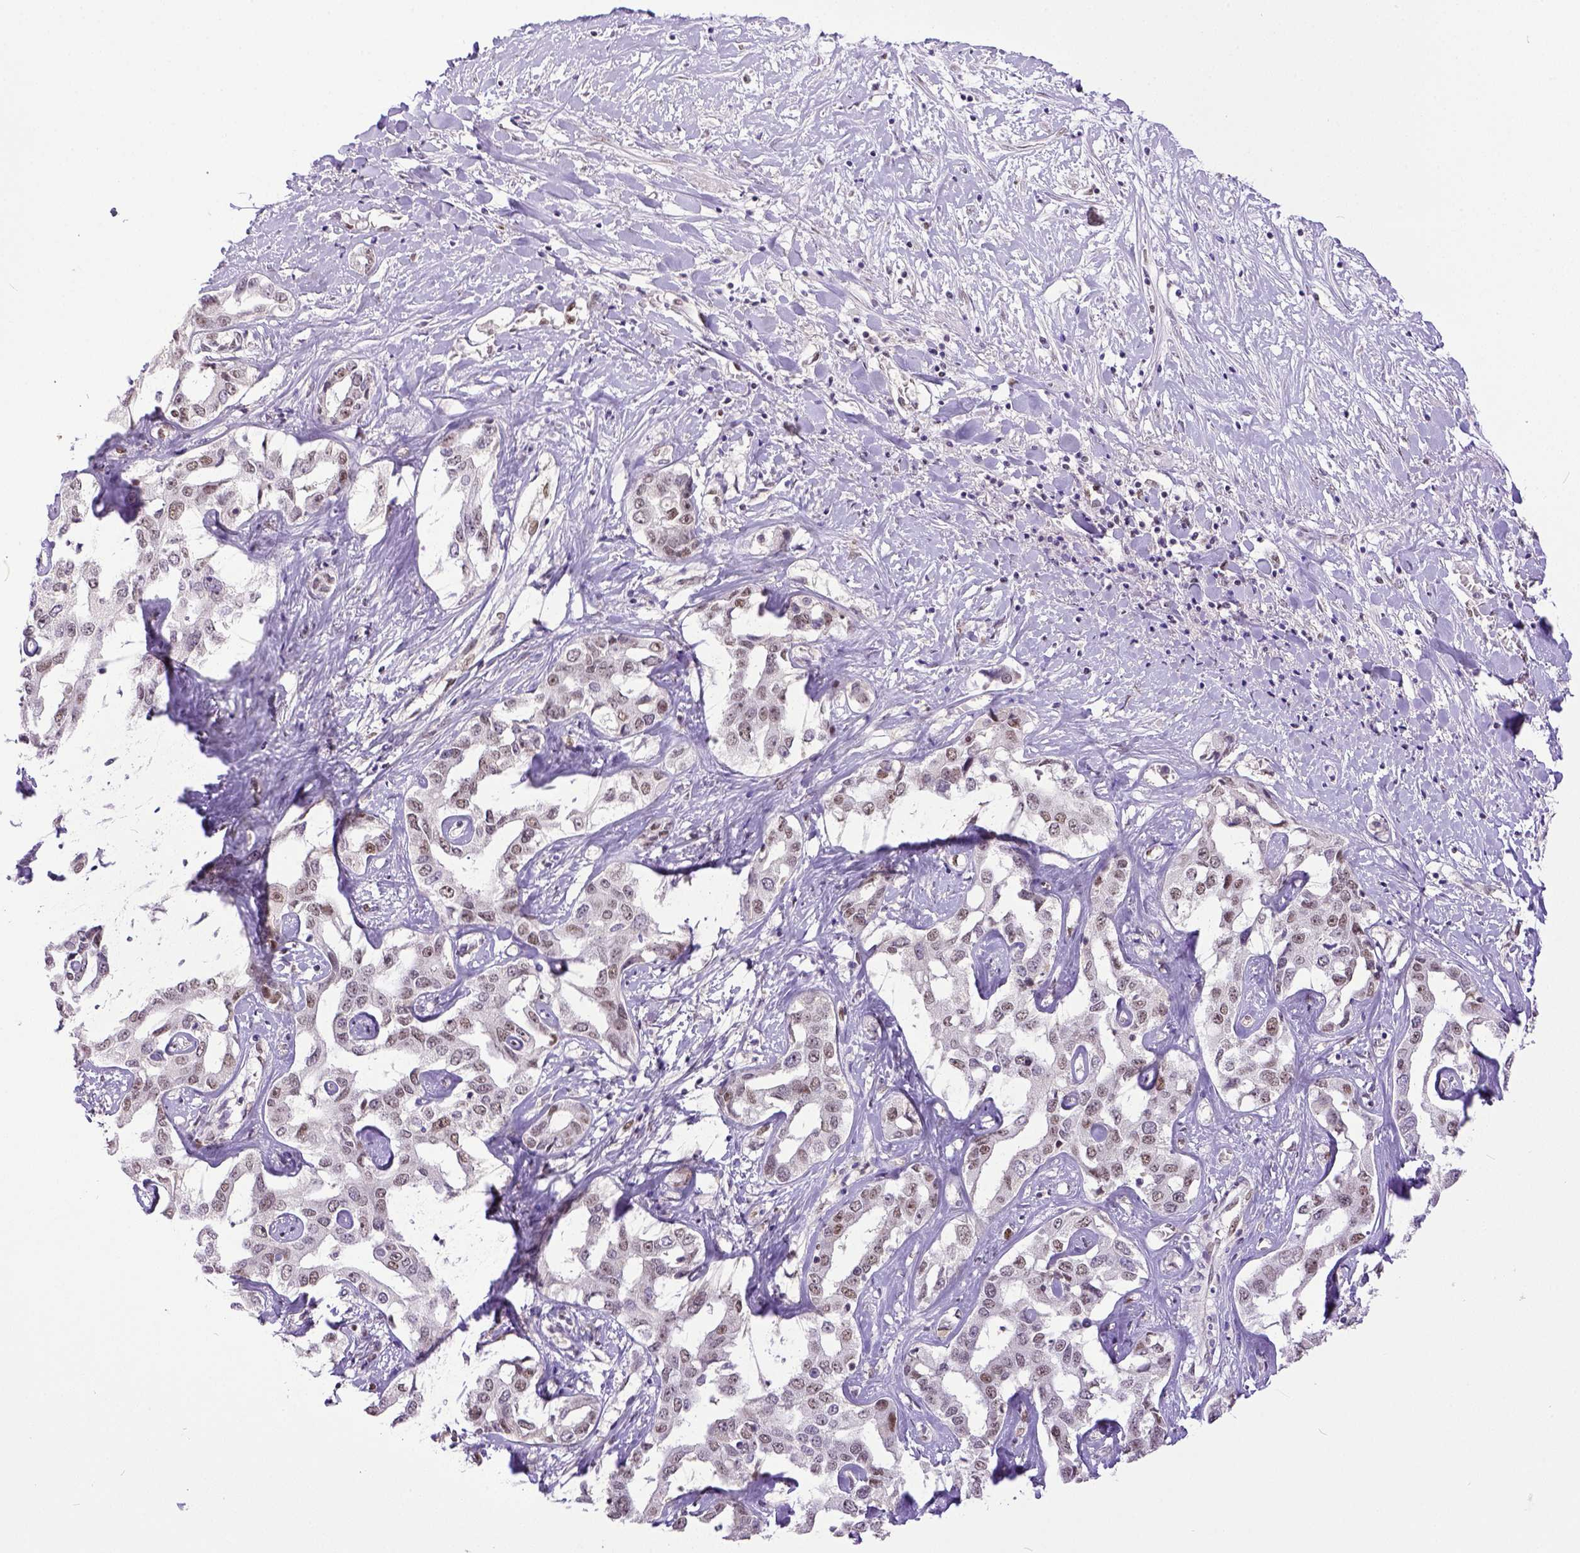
{"staining": {"intensity": "weak", "quantity": "25%-75%", "location": "nuclear"}, "tissue": "liver cancer", "cell_type": "Tumor cells", "image_type": "cancer", "snomed": [{"axis": "morphology", "description": "Cholangiocarcinoma"}, {"axis": "topography", "description": "Liver"}], "caption": "Immunohistochemical staining of liver cholangiocarcinoma displays weak nuclear protein positivity in approximately 25%-75% of tumor cells.", "gene": "ERCC1", "patient": {"sex": "male", "age": 59}}